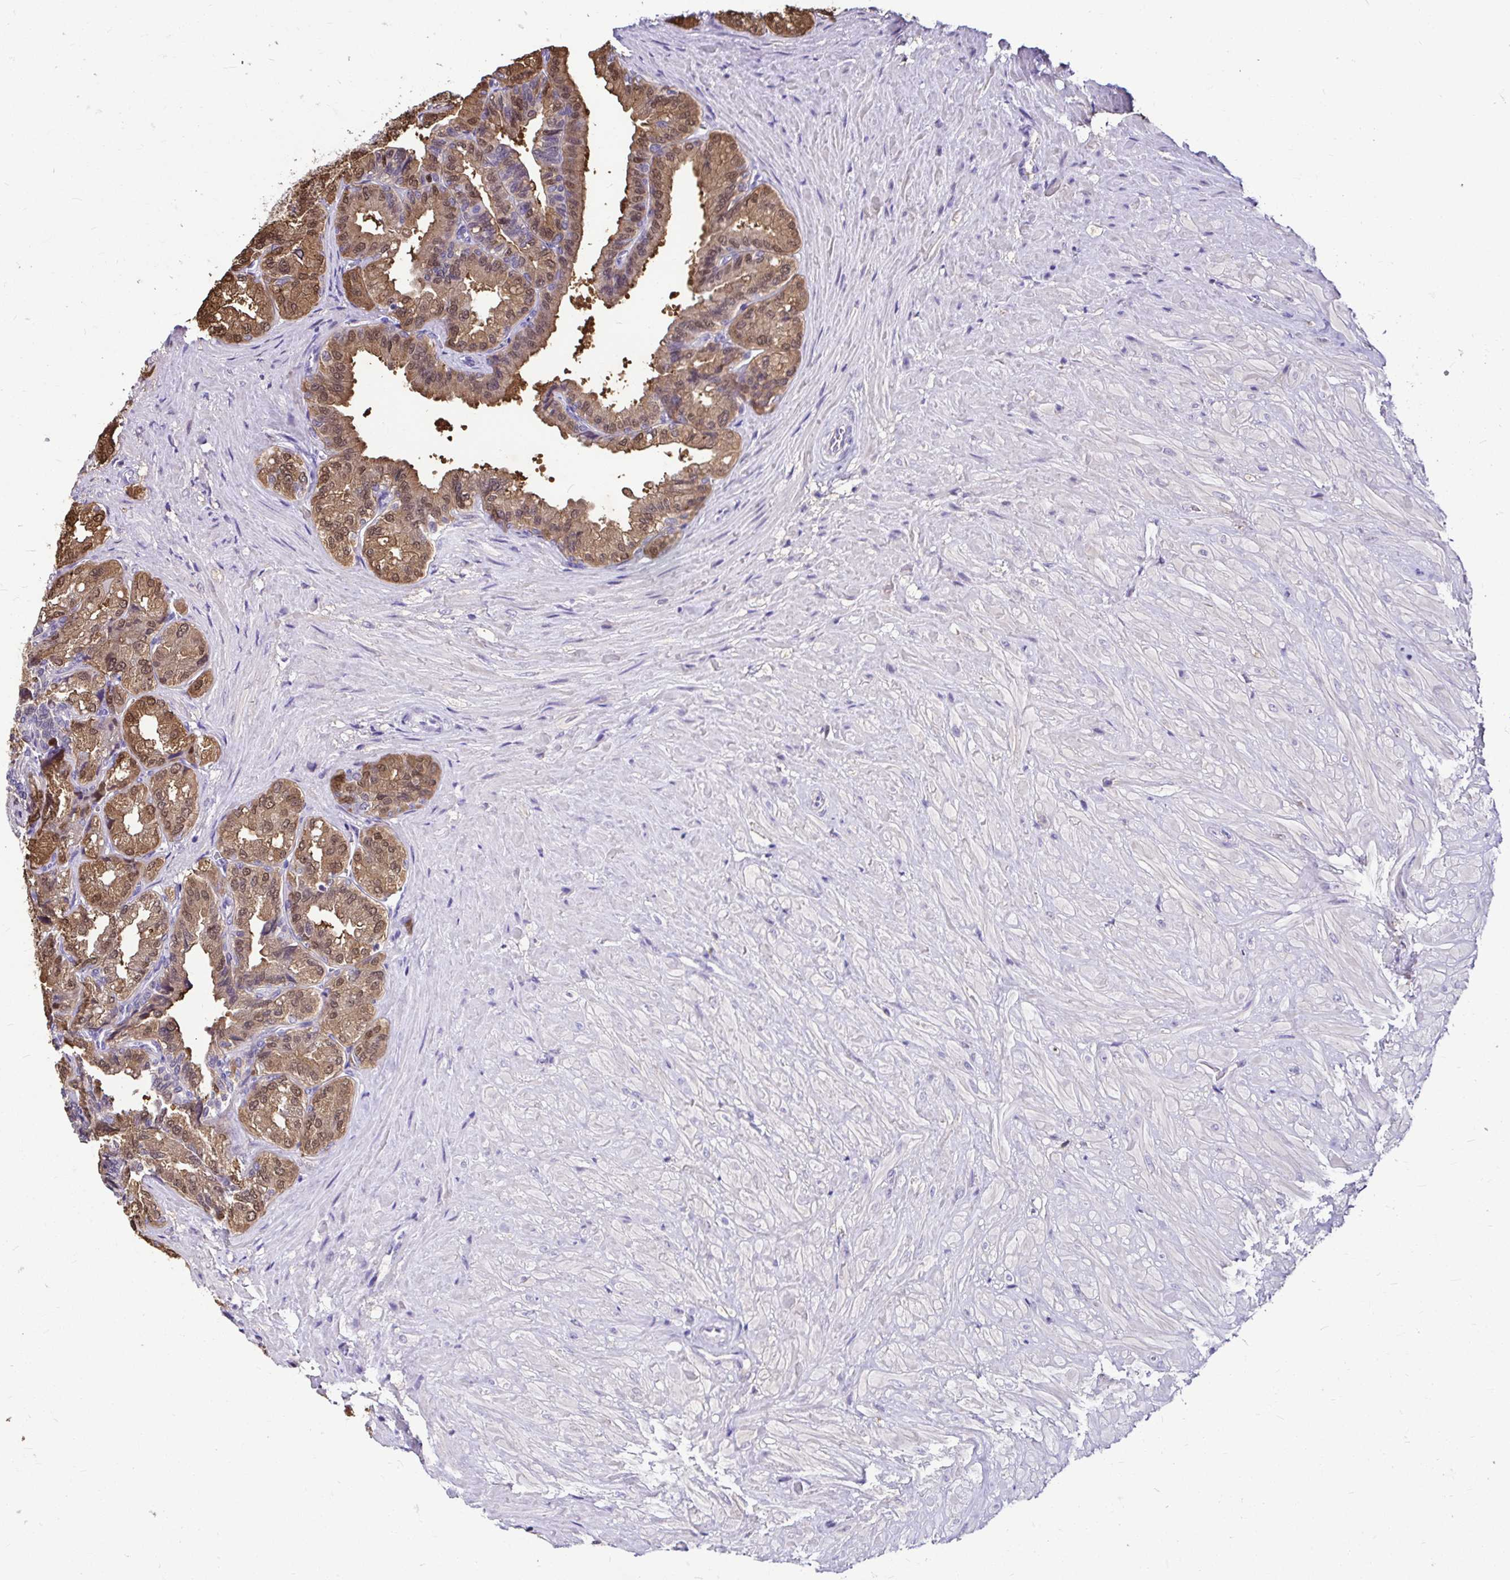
{"staining": {"intensity": "moderate", "quantity": ">75%", "location": "cytoplasmic/membranous,nuclear"}, "tissue": "seminal vesicle", "cell_type": "Glandular cells", "image_type": "normal", "snomed": [{"axis": "morphology", "description": "Normal tissue, NOS"}, {"axis": "topography", "description": "Seminal veicle"}], "caption": "About >75% of glandular cells in benign seminal vesicle display moderate cytoplasmic/membranous,nuclear protein staining as visualized by brown immunohistochemical staining.", "gene": "IDH1", "patient": {"sex": "male", "age": 68}}